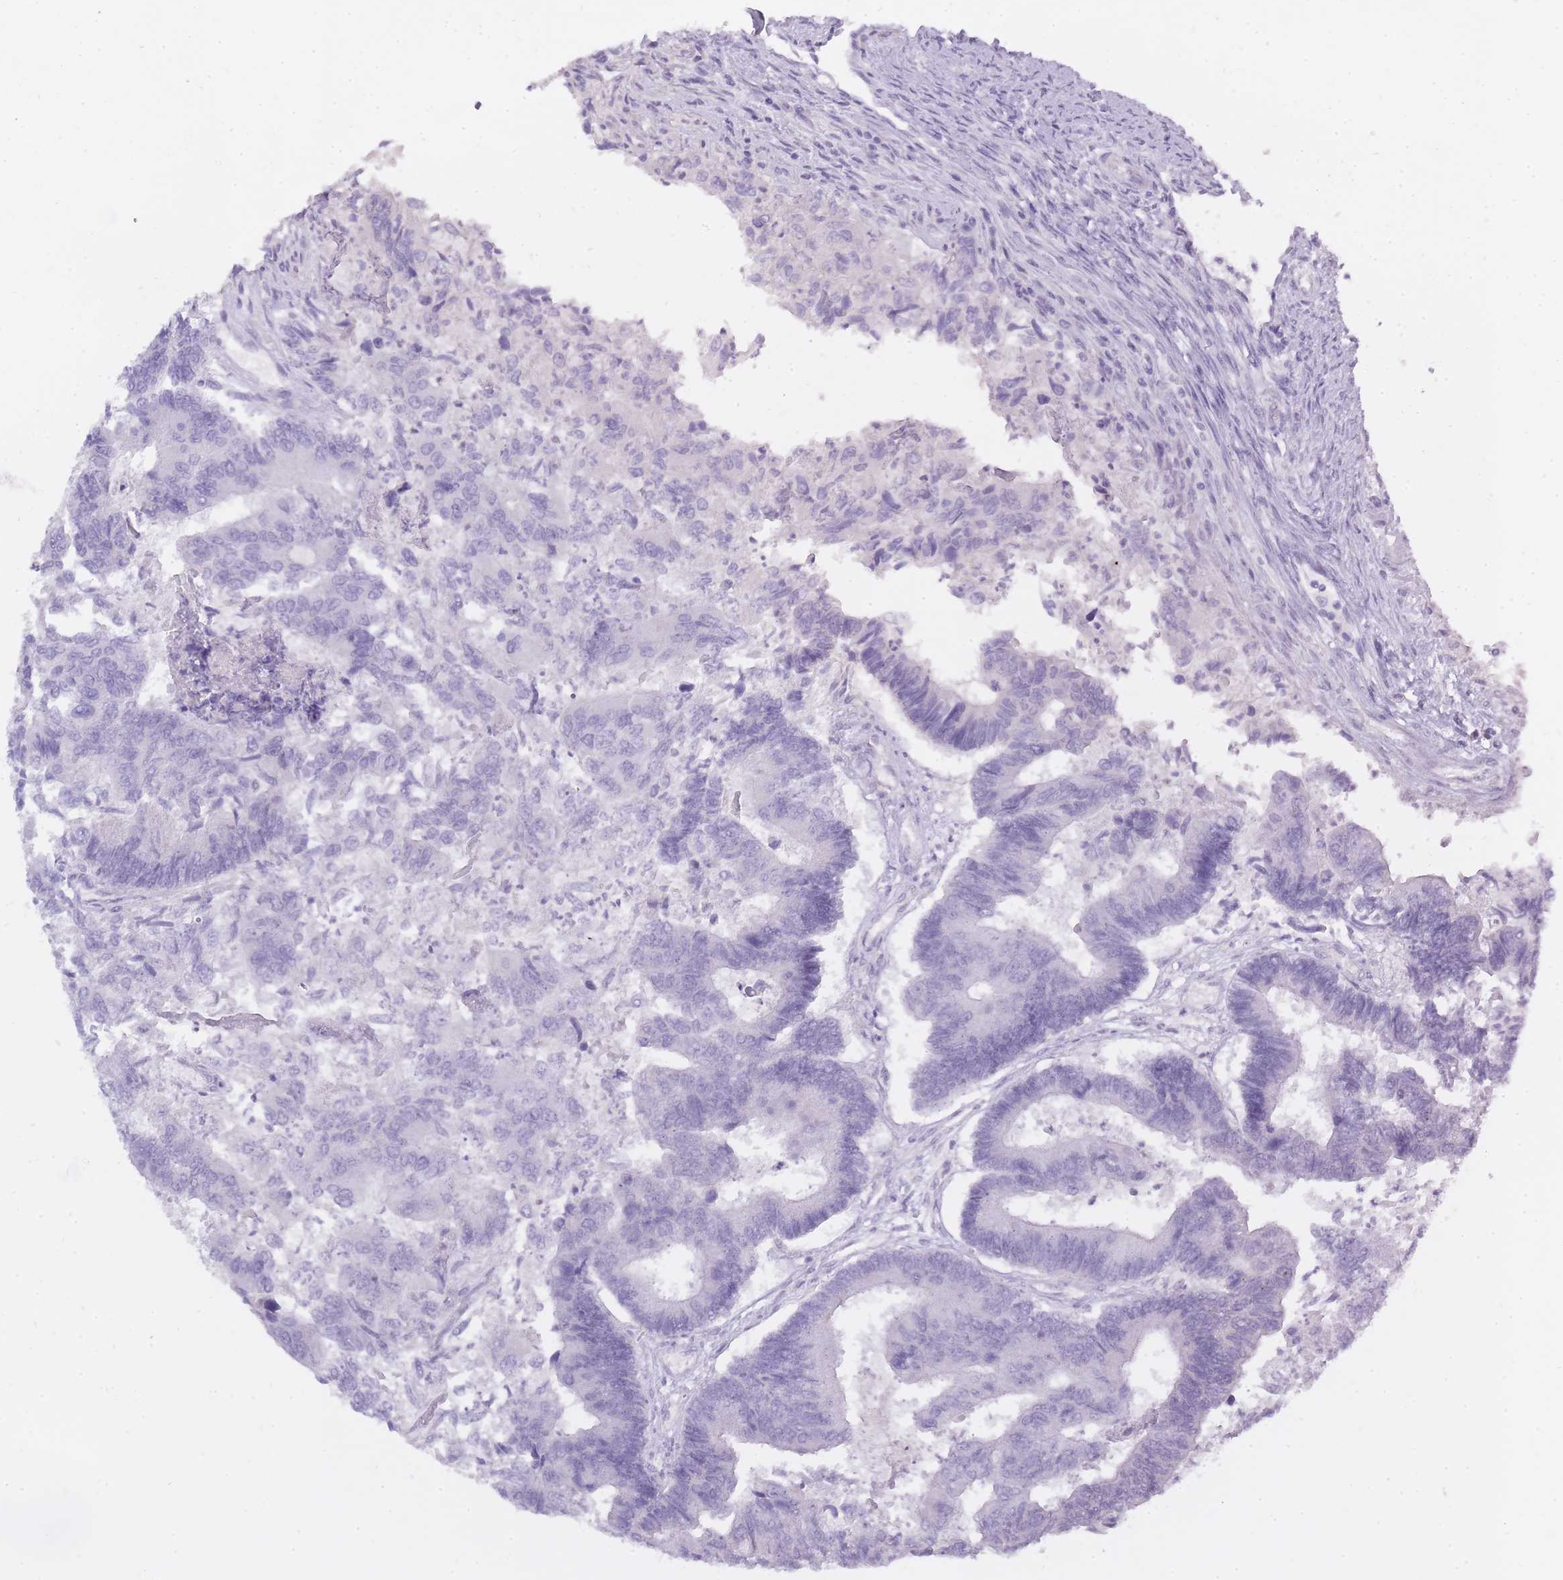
{"staining": {"intensity": "negative", "quantity": "none", "location": "none"}, "tissue": "colorectal cancer", "cell_type": "Tumor cells", "image_type": "cancer", "snomed": [{"axis": "morphology", "description": "Adenocarcinoma, NOS"}, {"axis": "topography", "description": "Colon"}], "caption": "Adenocarcinoma (colorectal) stained for a protein using immunohistochemistry (IHC) exhibits no expression tumor cells.", "gene": "BDKRB2", "patient": {"sex": "female", "age": 67}}